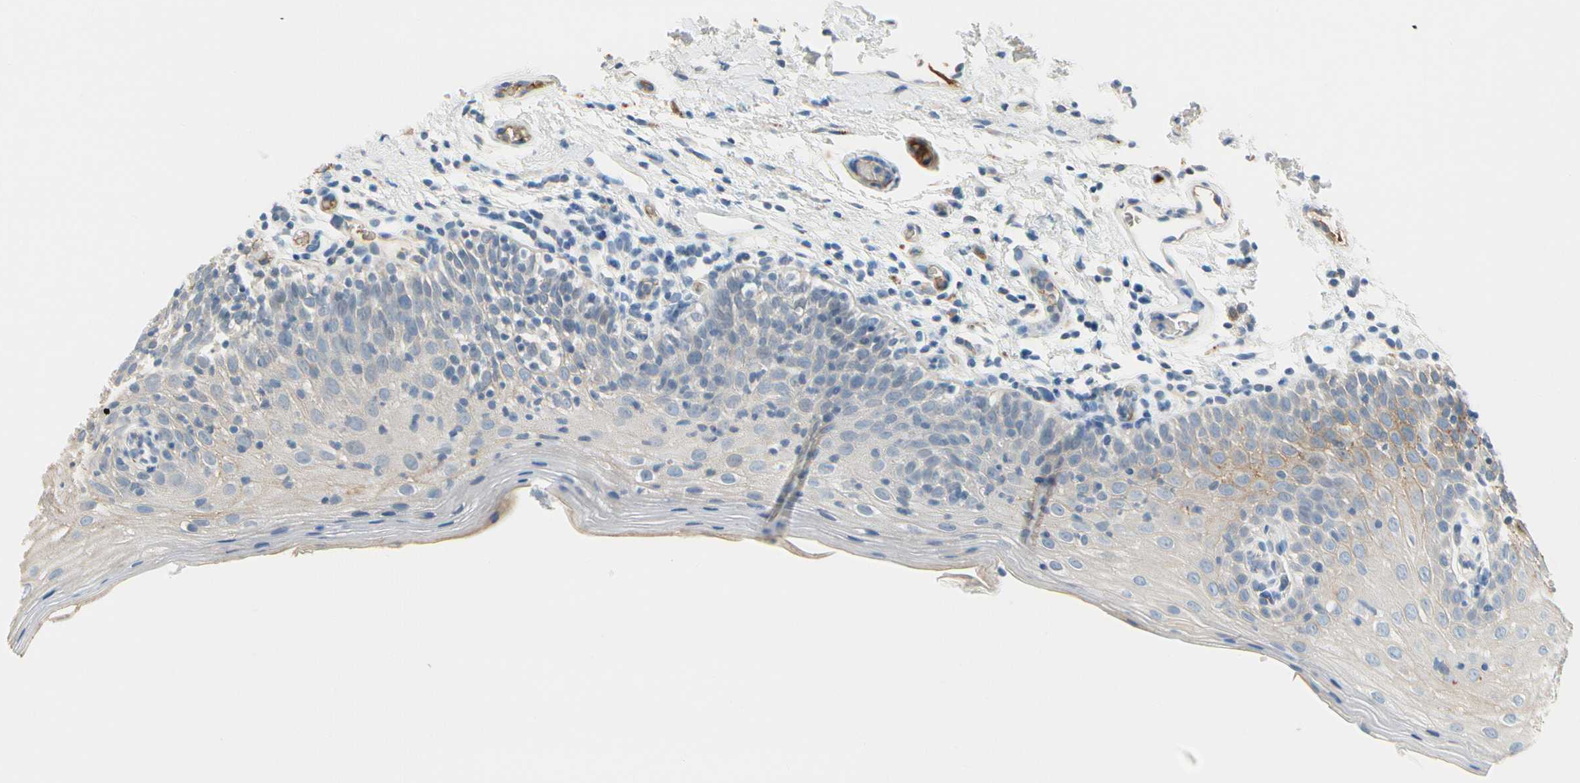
{"staining": {"intensity": "weak", "quantity": "25%-75%", "location": "cytoplasmic/membranous"}, "tissue": "oral mucosa", "cell_type": "Squamous epithelial cells", "image_type": "normal", "snomed": [{"axis": "morphology", "description": "Normal tissue, NOS"}, {"axis": "morphology", "description": "Squamous cell carcinoma, NOS"}, {"axis": "topography", "description": "Skeletal muscle"}, {"axis": "topography", "description": "Oral tissue"}], "caption": "Normal oral mucosa exhibits weak cytoplasmic/membranous positivity in approximately 25%-75% of squamous epithelial cells, visualized by immunohistochemistry.", "gene": "CNDP1", "patient": {"sex": "male", "age": 71}}